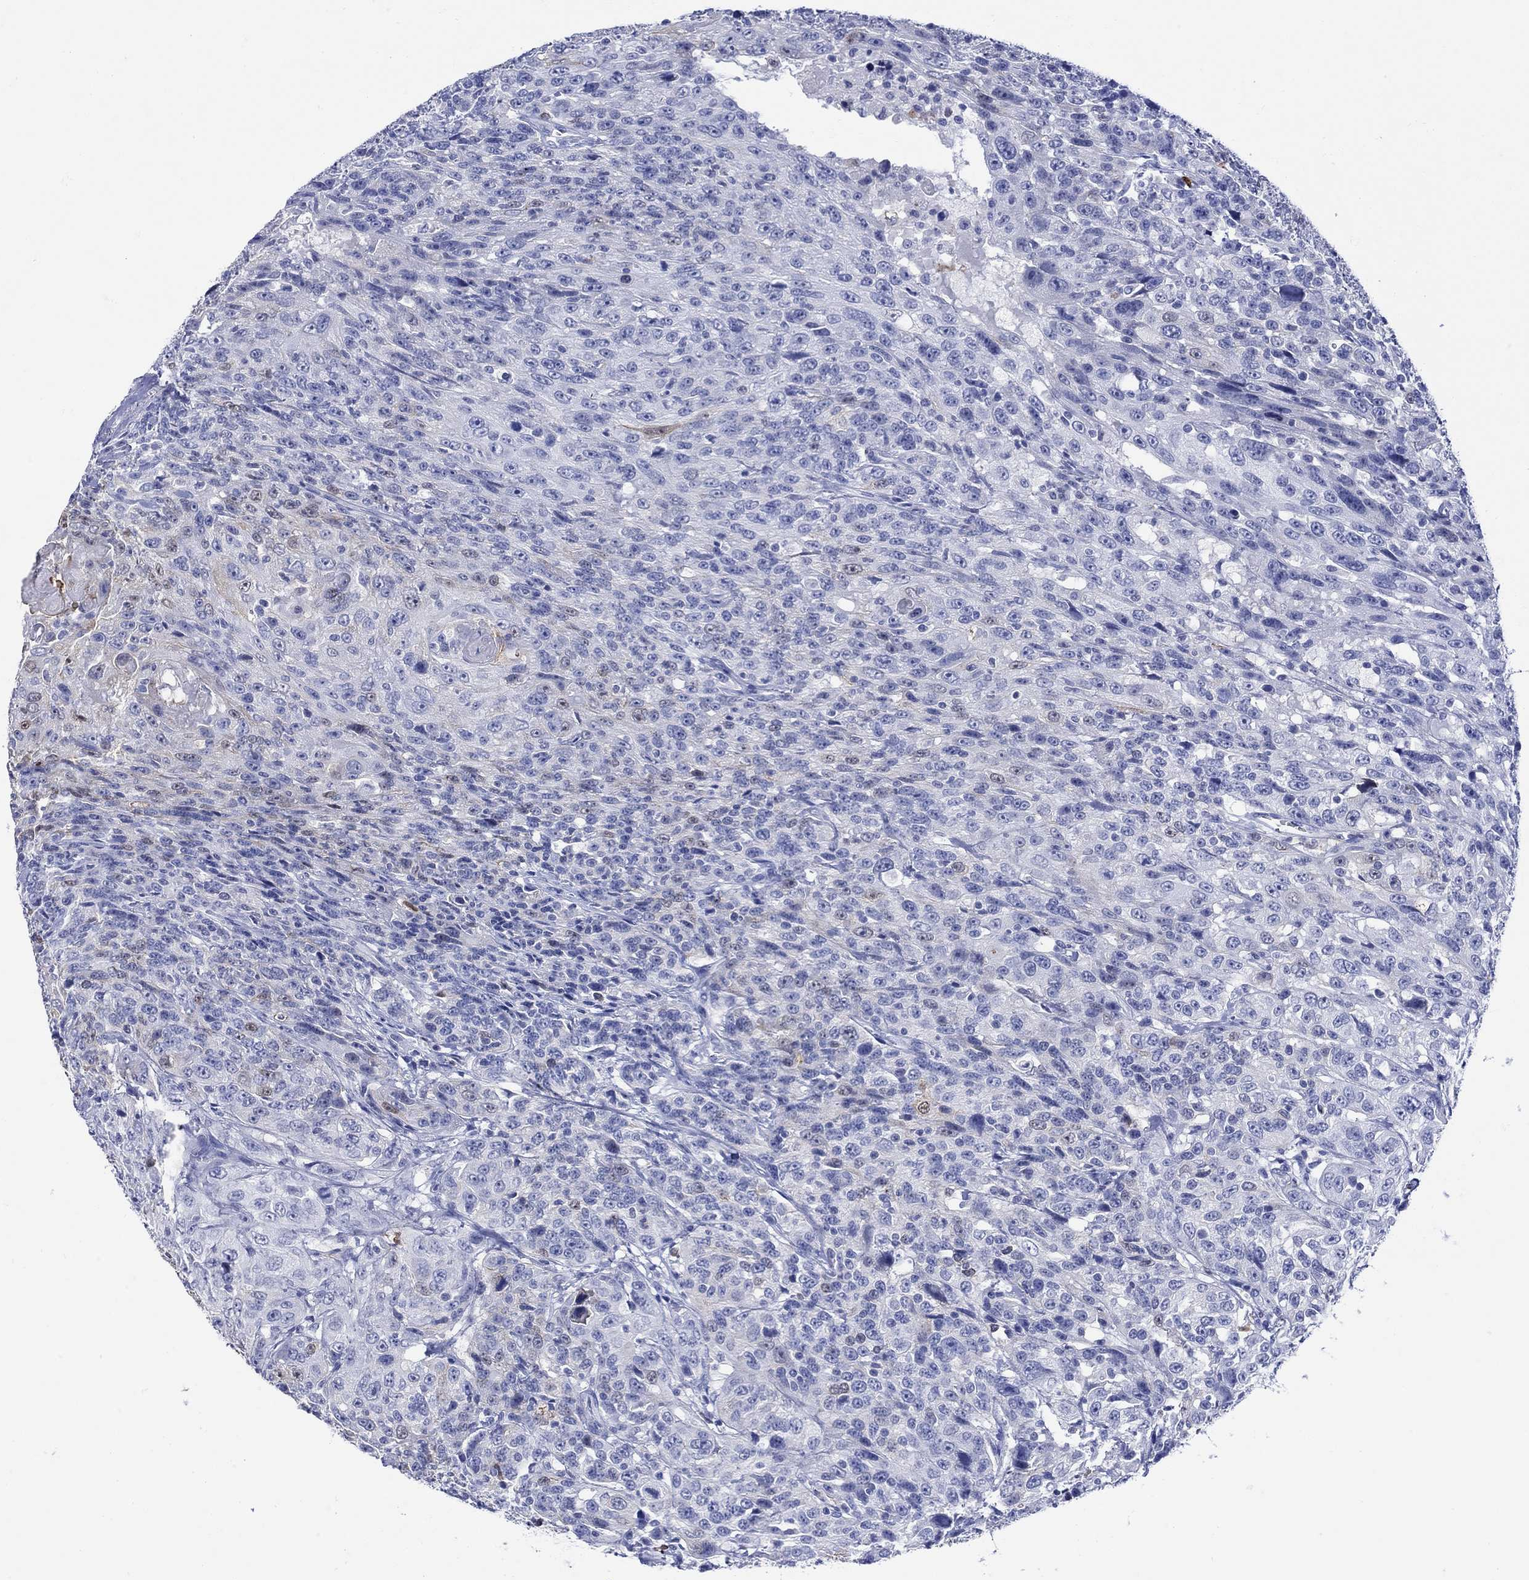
{"staining": {"intensity": "negative", "quantity": "none", "location": "none"}, "tissue": "urothelial cancer", "cell_type": "Tumor cells", "image_type": "cancer", "snomed": [{"axis": "morphology", "description": "Urothelial carcinoma, NOS"}, {"axis": "morphology", "description": "Urothelial carcinoma, High grade"}, {"axis": "topography", "description": "Urinary bladder"}], "caption": "This is a histopathology image of immunohistochemistry staining of urothelial cancer, which shows no expression in tumor cells.", "gene": "LINGO3", "patient": {"sex": "female", "age": 73}}